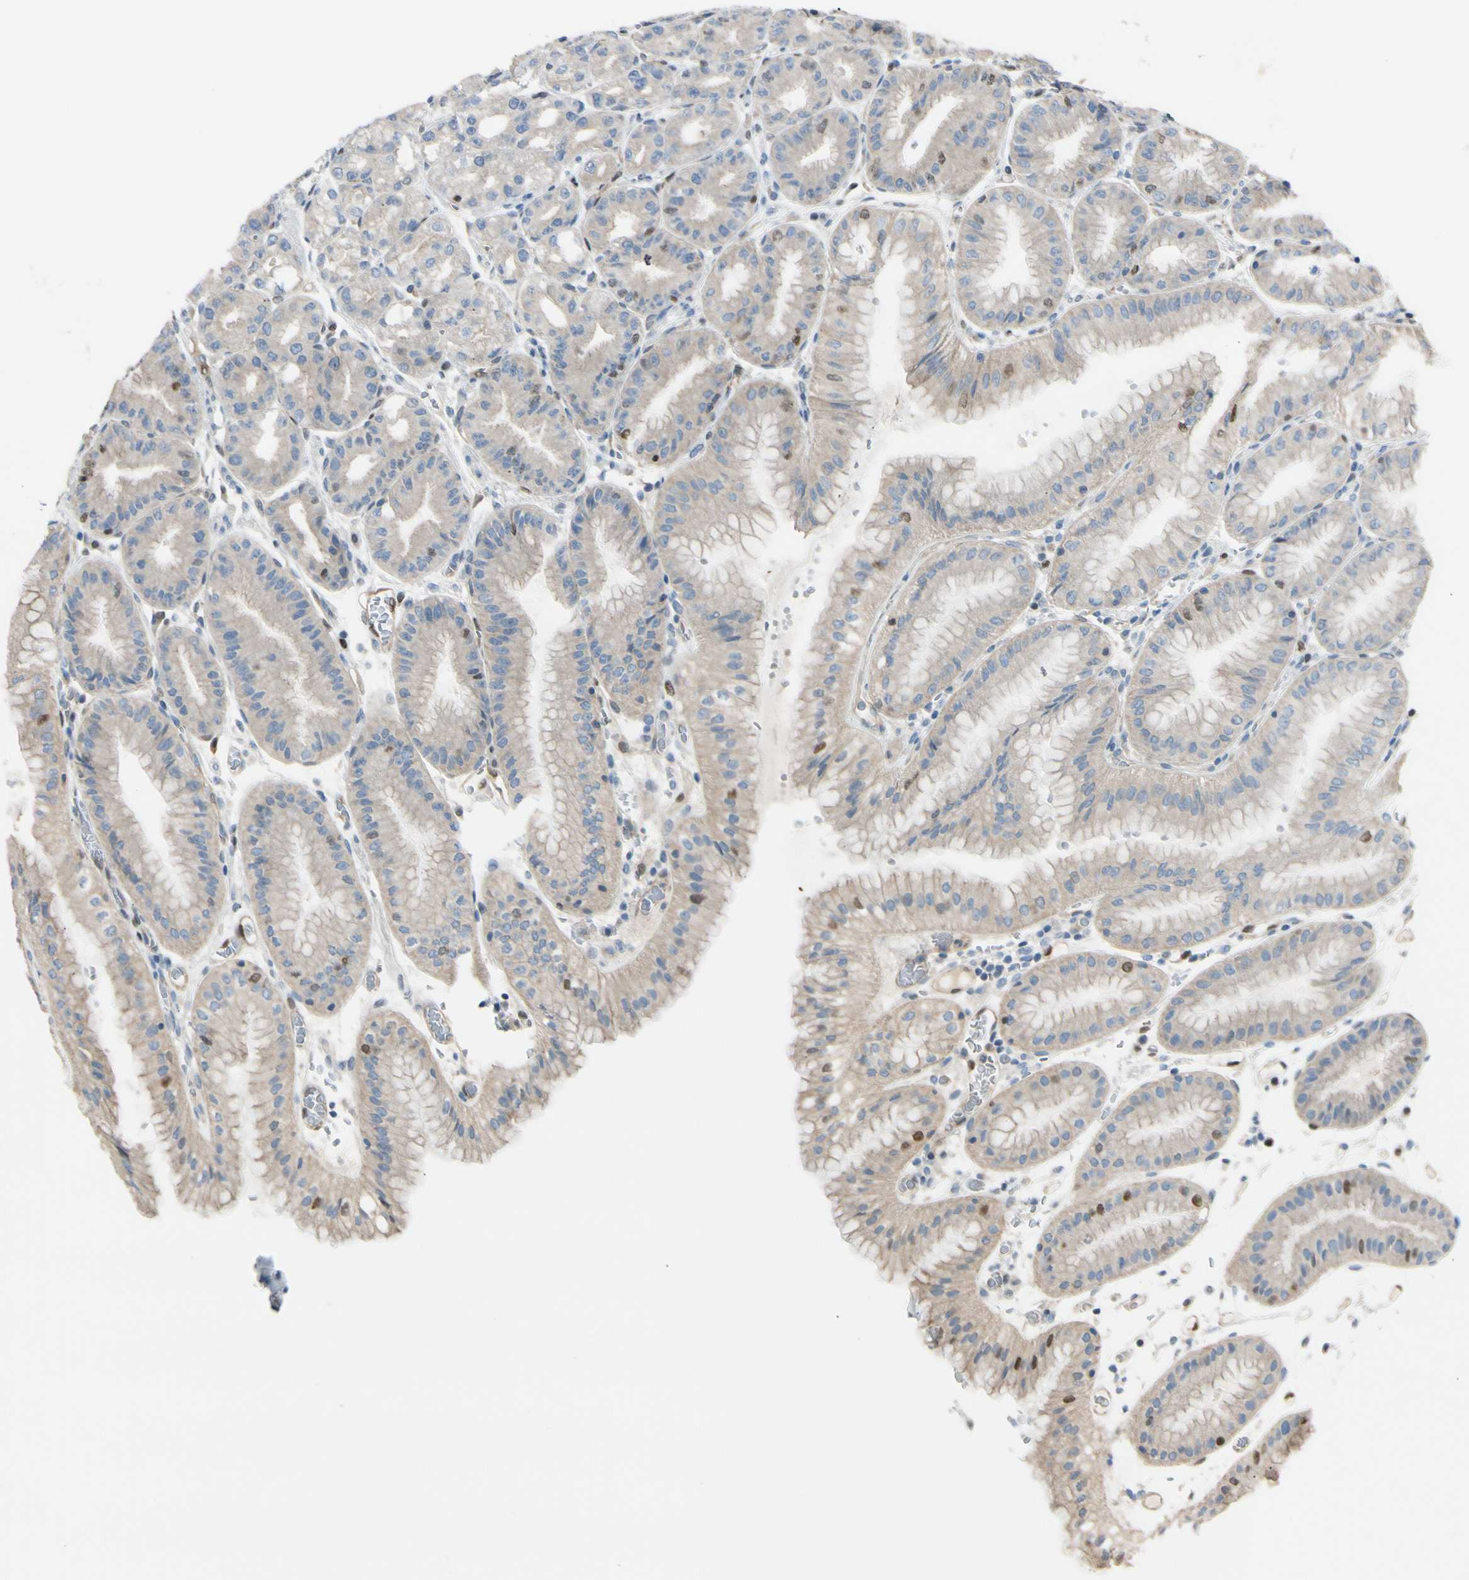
{"staining": {"intensity": "moderate", "quantity": "25%-75%", "location": "nuclear"}, "tissue": "stomach", "cell_type": "Glandular cells", "image_type": "normal", "snomed": [{"axis": "morphology", "description": "Normal tissue, NOS"}, {"axis": "topography", "description": "Stomach, lower"}], "caption": "Glandular cells show medium levels of moderate nuclear expression in about 25%-75% of cells in unremarkable stomach.", "gene": "SUFU", "patient": {"sex": "male", "age": 71}}